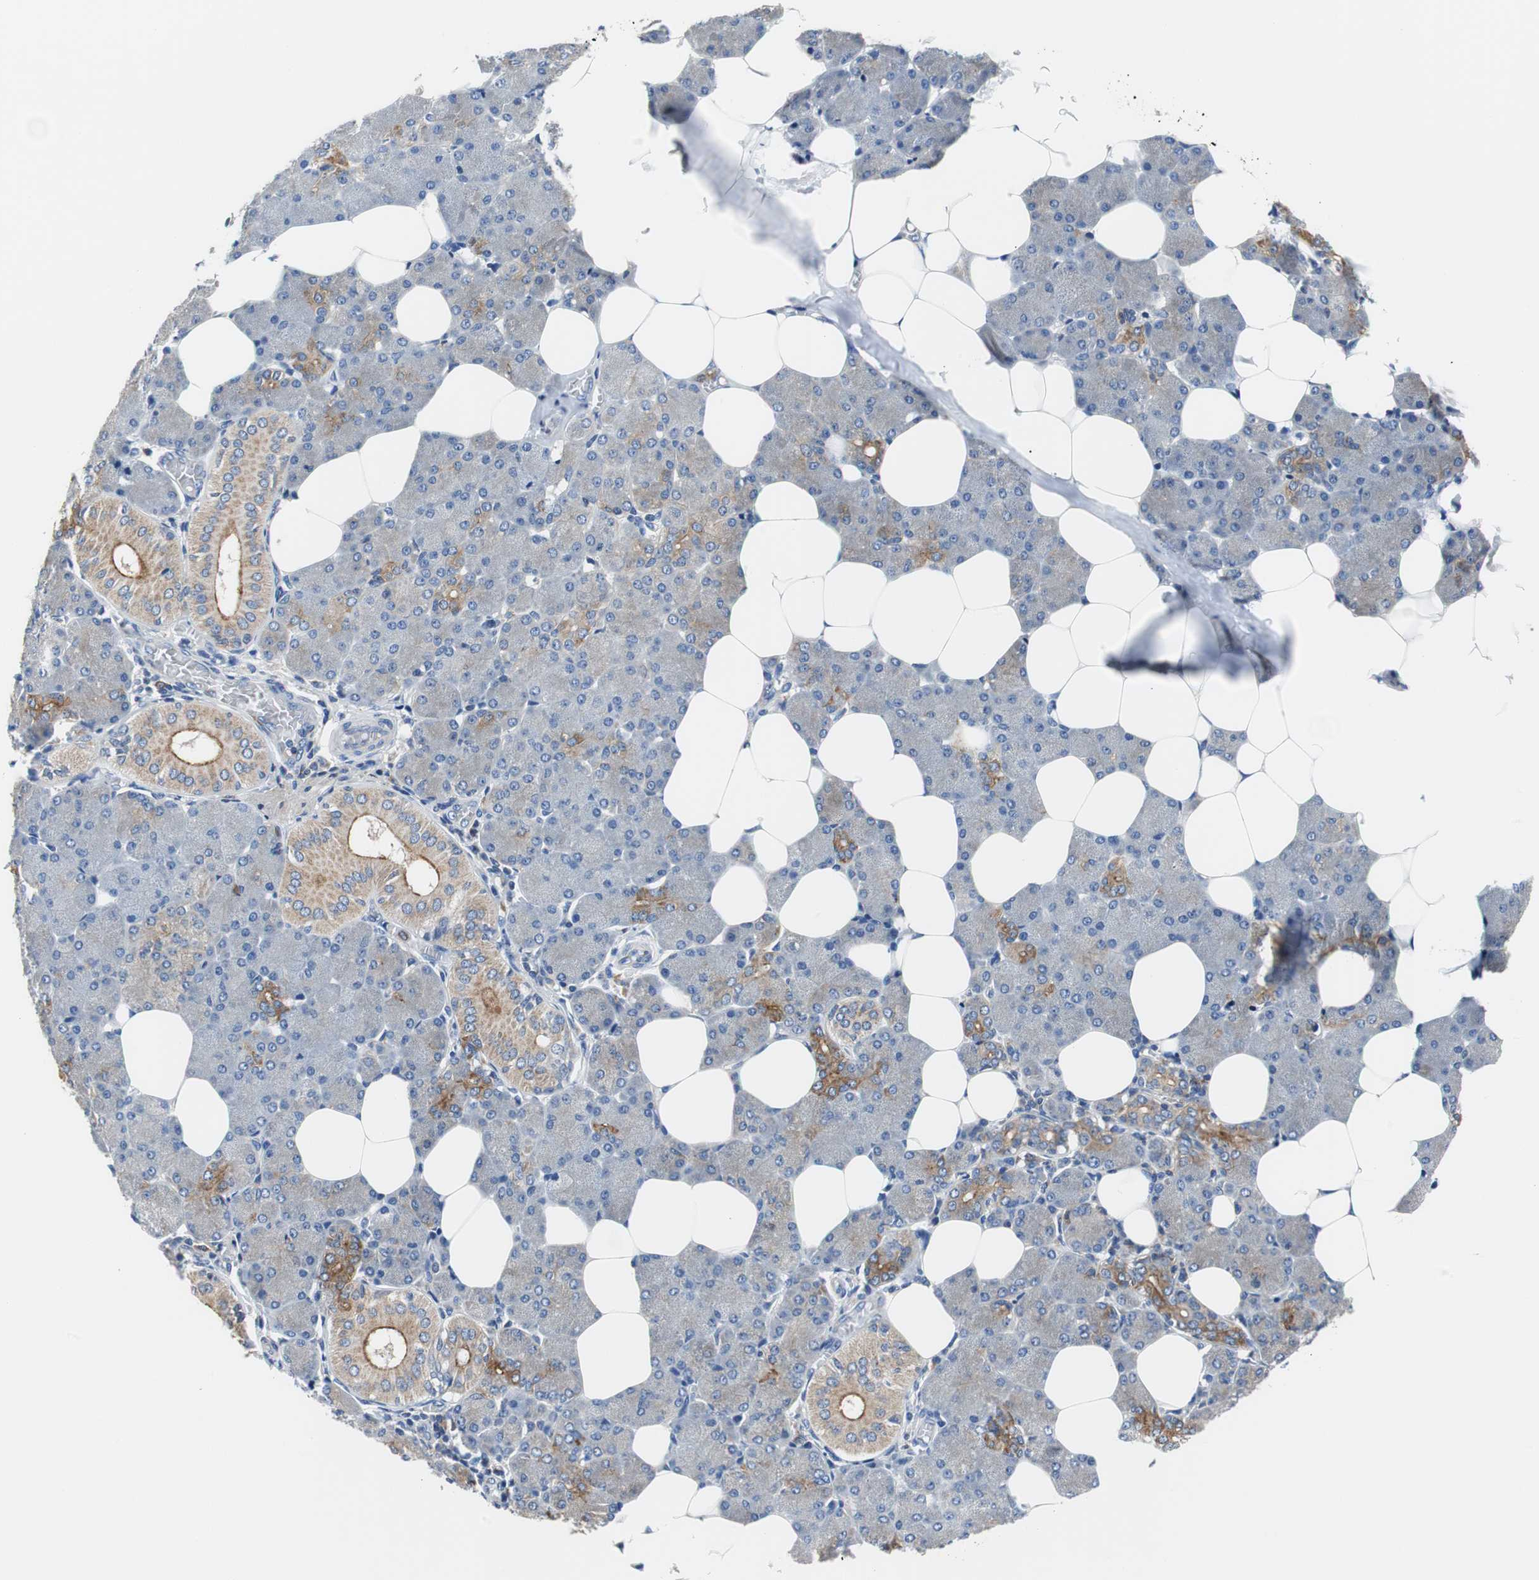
{"staining": {"intensity": "moderate", "quantity": ">75%", "location": "cytoplasmic/membranous"}, "tissue": "salivary gland", "cell_type": "Glandular cells", "image_type": "normal", "snomed": [{"axis": "morphology", "description": "Normal tissue, NOS"}, {"axis": "morphology", "description": "Adenoma, NOS"}, {"axis": "topography", "description": "Salivary gland"}], "caption": "Immunohistochemistry (IHC) micrograph of unremarkable salivary gland: salivary gland stained using immunohistochemistry (IHC) displays medium levels of moderate protein expression localized specifically in the cytoplasmic/membranous of glandular cells, appearing as a cytoplasmic/membranous brown color.", "gene": "VAMP8", "patient": {"sex": "female", "age": 32}}